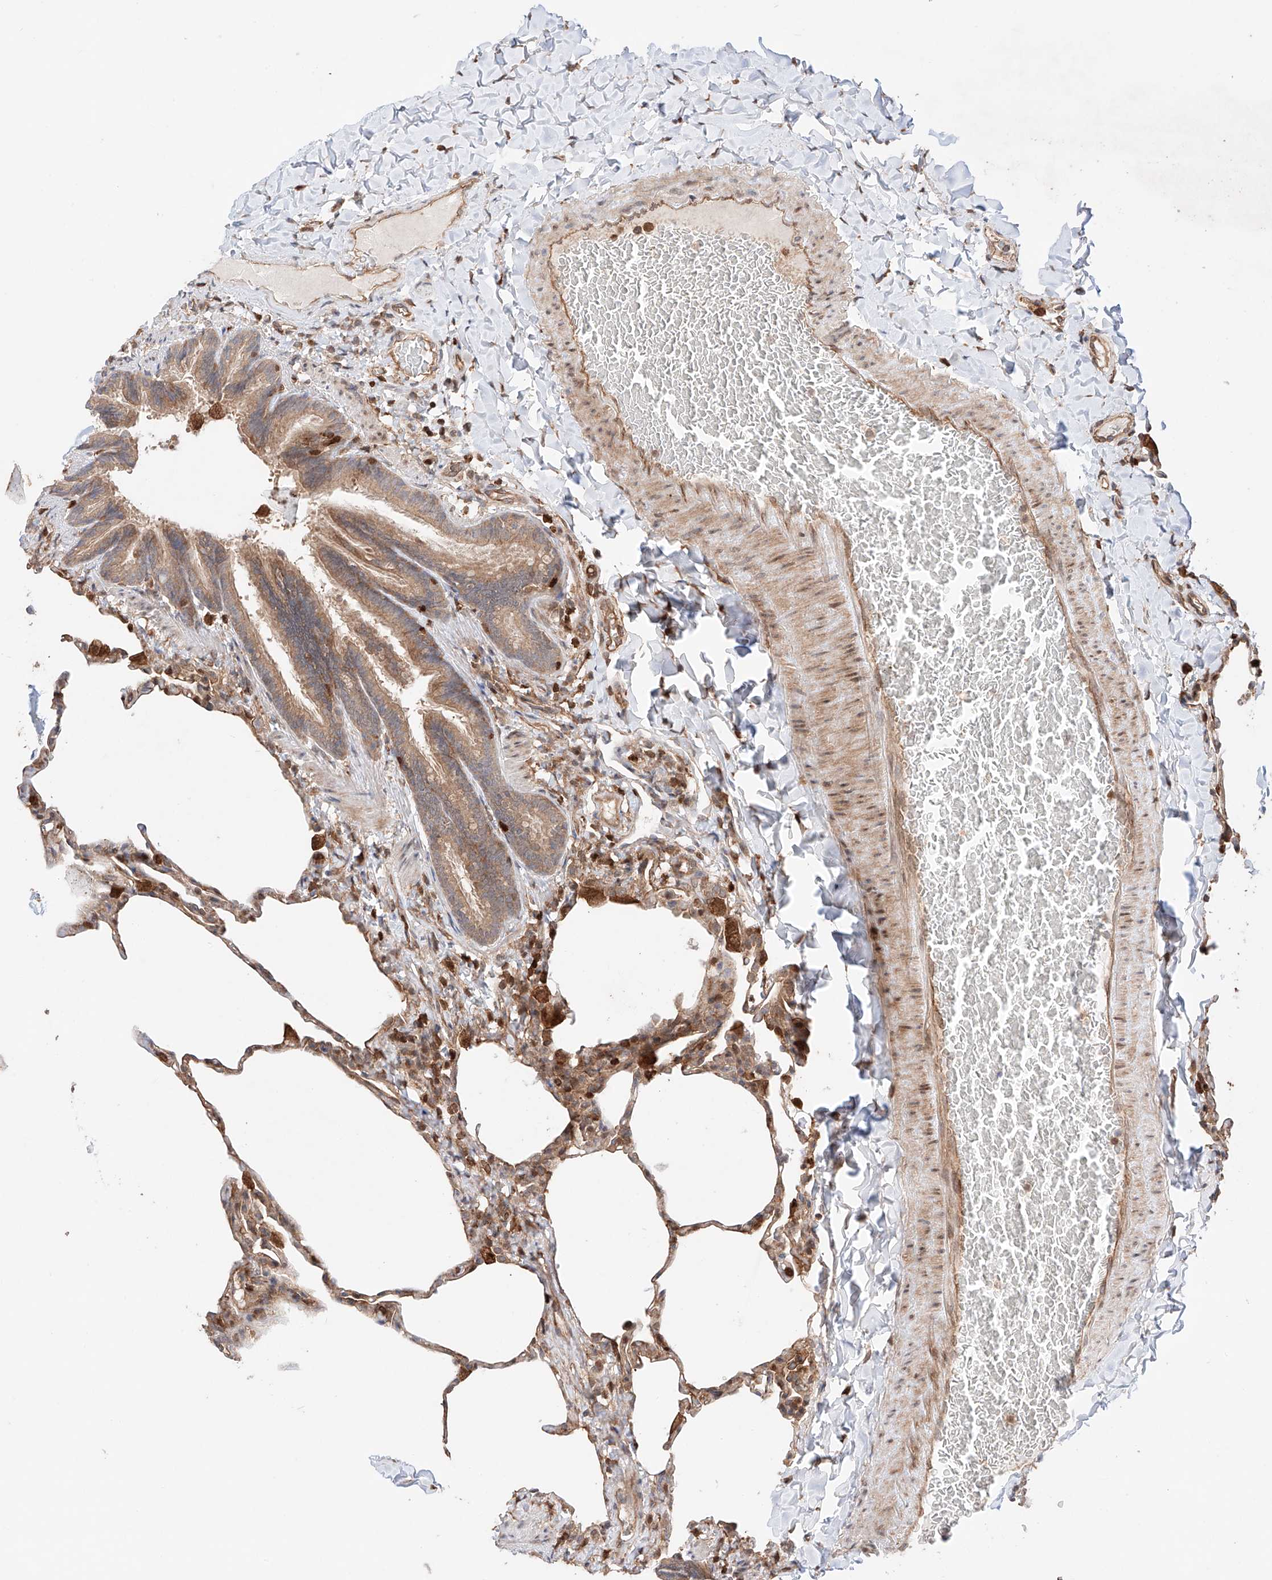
{"staining": {"intensity": "weak", "quantity": "25%-75%", "location": "cytoplasmic/membranous"}, "tissue": "lung", "cell_type": "Alveolar cells", "image_type": "normal", "snomed": [{"axis": "morphology", "description": "Normal tissue, NOS"}, {"axis": "topography", "description": "Lung"}], "caption": "A brown stain labels weak cytoplasmic/membranous positivity of a protein in alveolar cells of benign human lung.", "gene": "IGSF22", "patient": {"sex": "male", "age": 65}}